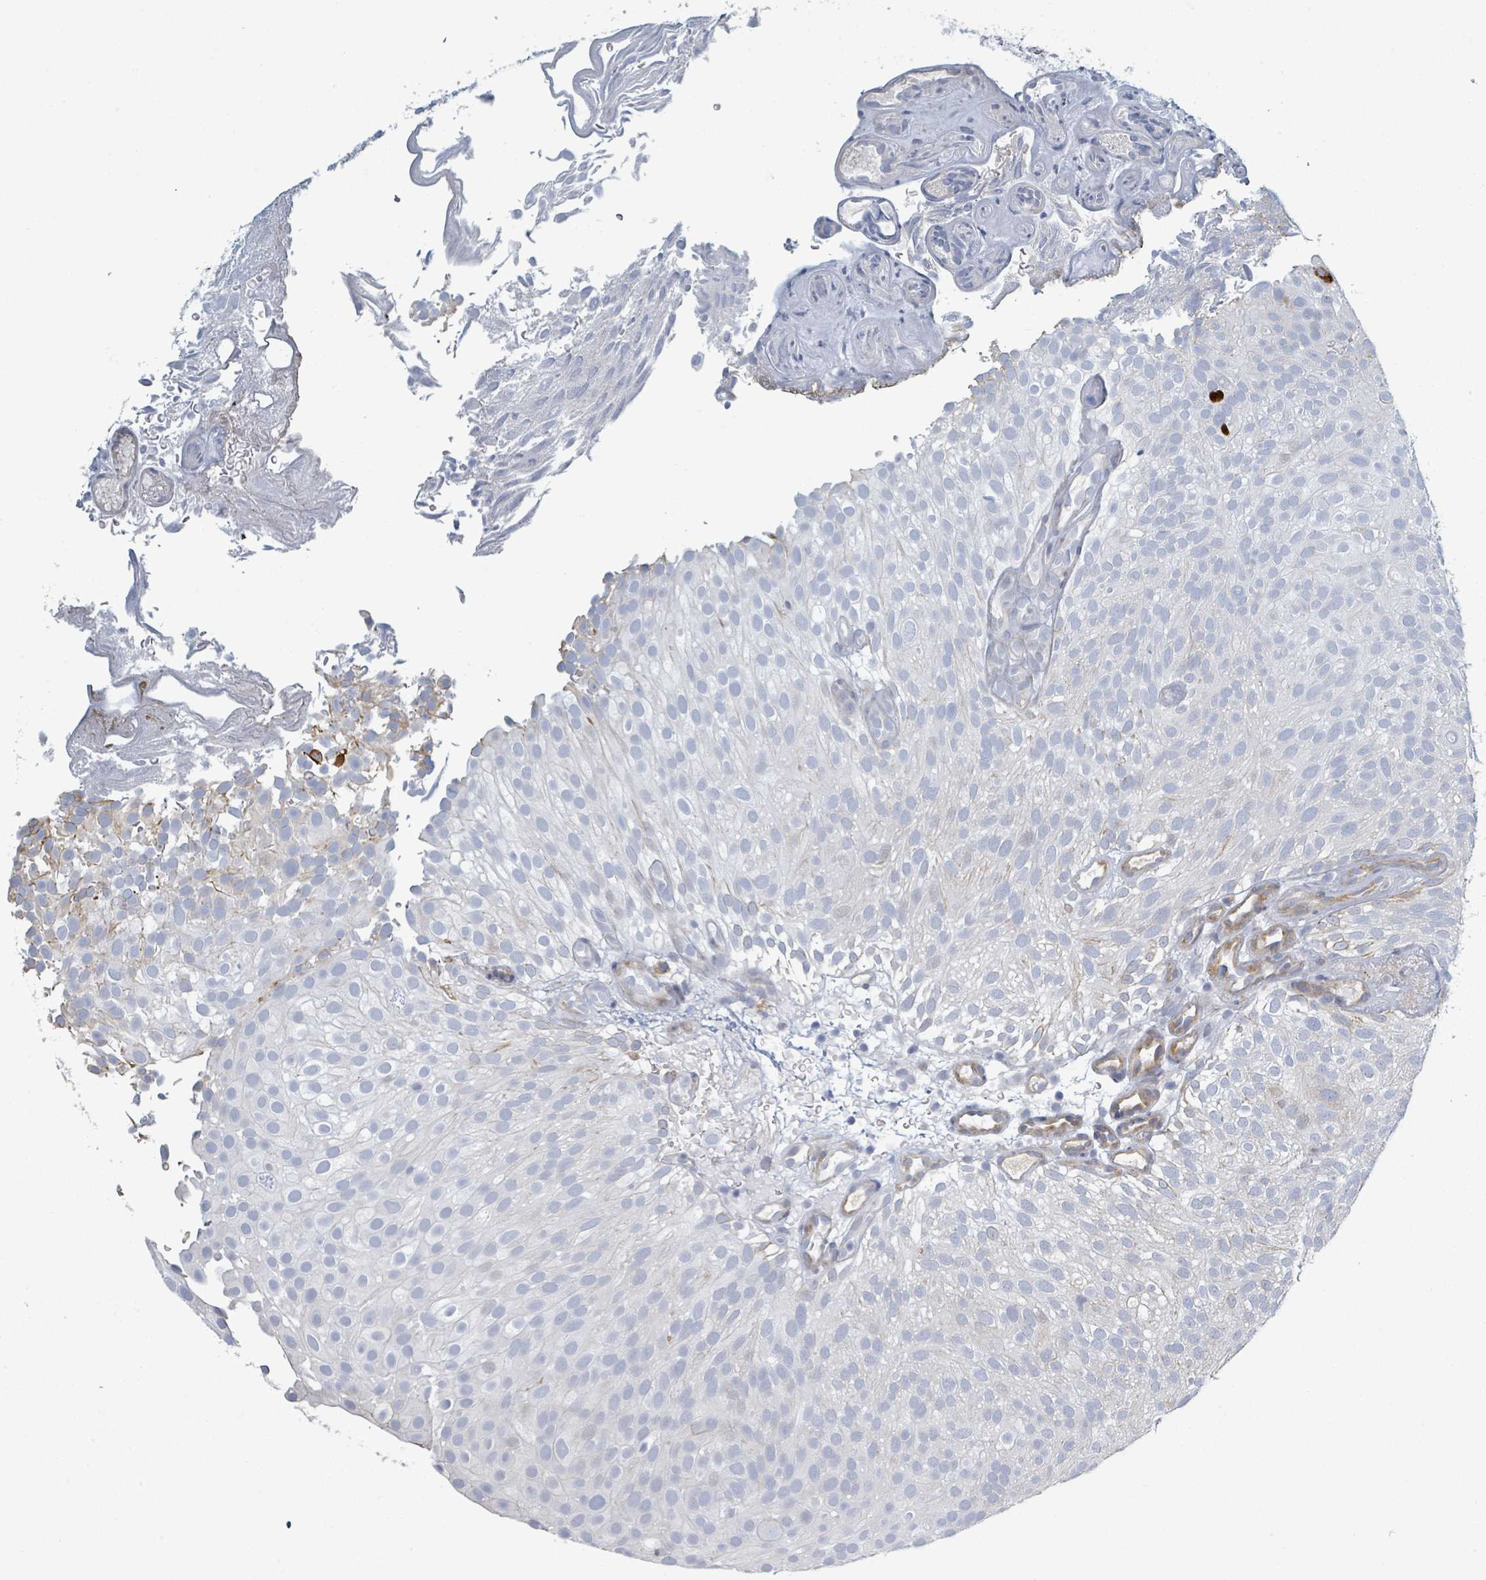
{"staining": {"intensity": "negative", "quantity": "none", "location": "none"}, "tissue": "urothelial cancer", "cell_type": "Tumor cells", "image_type": "cancer", "snomed": [{"axis": "morphology", "description": "Urothelial carcinoma, Low grade"}, {"axis": "topography", "description": "Urinary bladder"}], "caption": "Urothelial carcinoma (low-grade) stained for a protein using immunohistochemistry demonstrates no positivity tumor cells.", "gene": "RAB33B", "patient": {"sex": "male", "age": 78}}